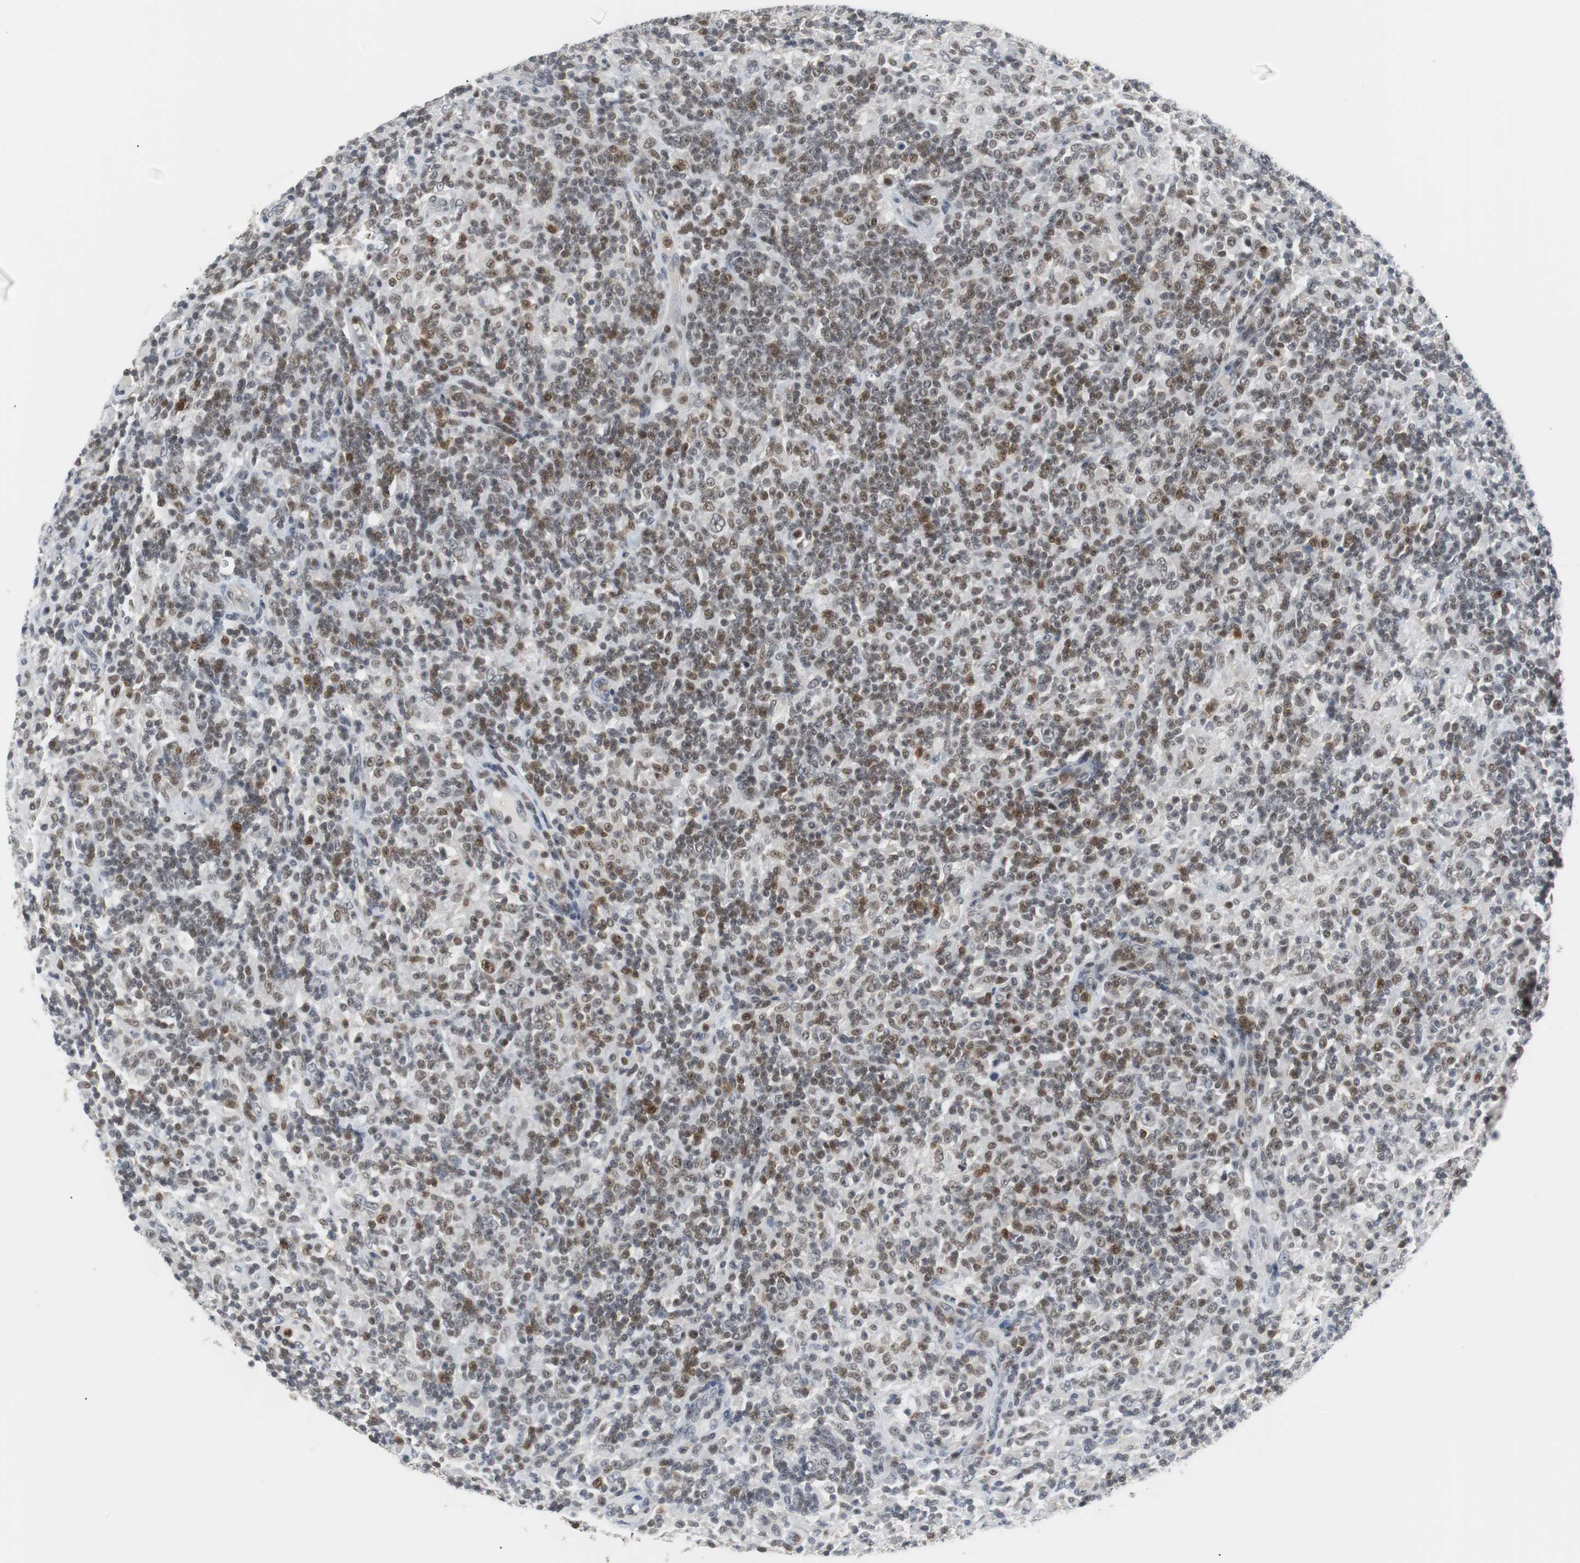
{"staining": {"intensity": "moderate", "quantity": "25%-75%", "location": "nuclear"}, "tissue": "lymphoma", "cell_type": "Tumor cells", "image_type": "cancer", "snomed": [{"axis": "morphology", "description": "Hodgkin's disease, NOS"}, {"axis": "topography", "description": "Lymph node"}], "caption": "Protein analysis of Hodgkin's disease tissue shows moderate nuclear staining in approximately 25%-75% of tumor cells.", "gene": "SIRT1", "patient": {"sex": "male", "age": 70}}